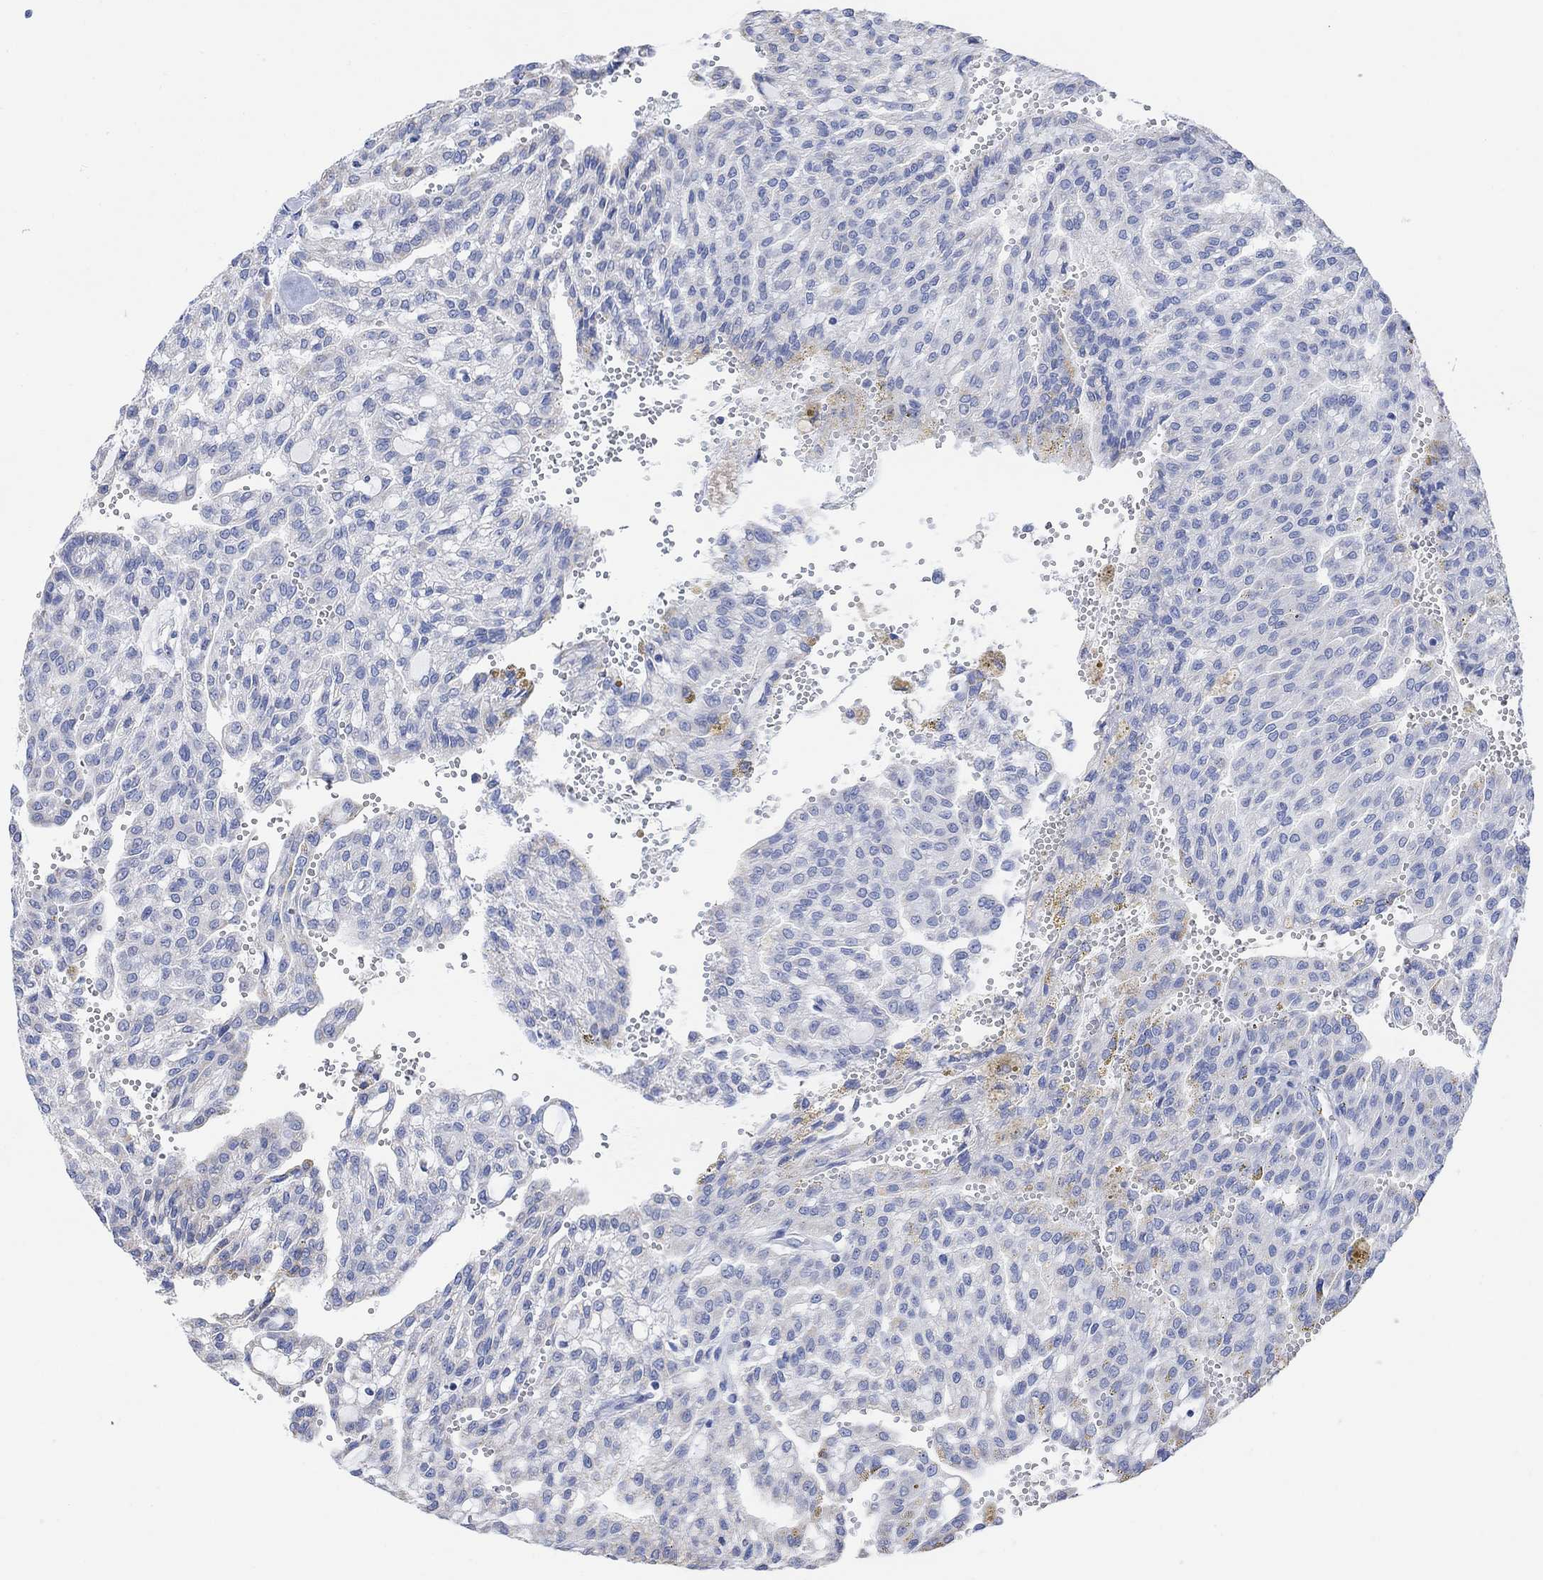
{"staining": {"intensity": "negative", "quantity": "none", "location": "none"}, "tissue": "renal cancer", "cell_type": "Tumor cells", "image_type": "cancer", "snomed": [{"axis": "morphology", "description": "Adenocarcinoma, NOS"}, {"axis": "topography", "description": "Kidney"}], "caption": "This micrograph is of renal cancer stained with IHC to label a protein in brown with the nuclei are counter-stained blue. There is no expression in tumor cells.", "gene": "SYT12", "patient": {"sex": "male", "age": 63}}